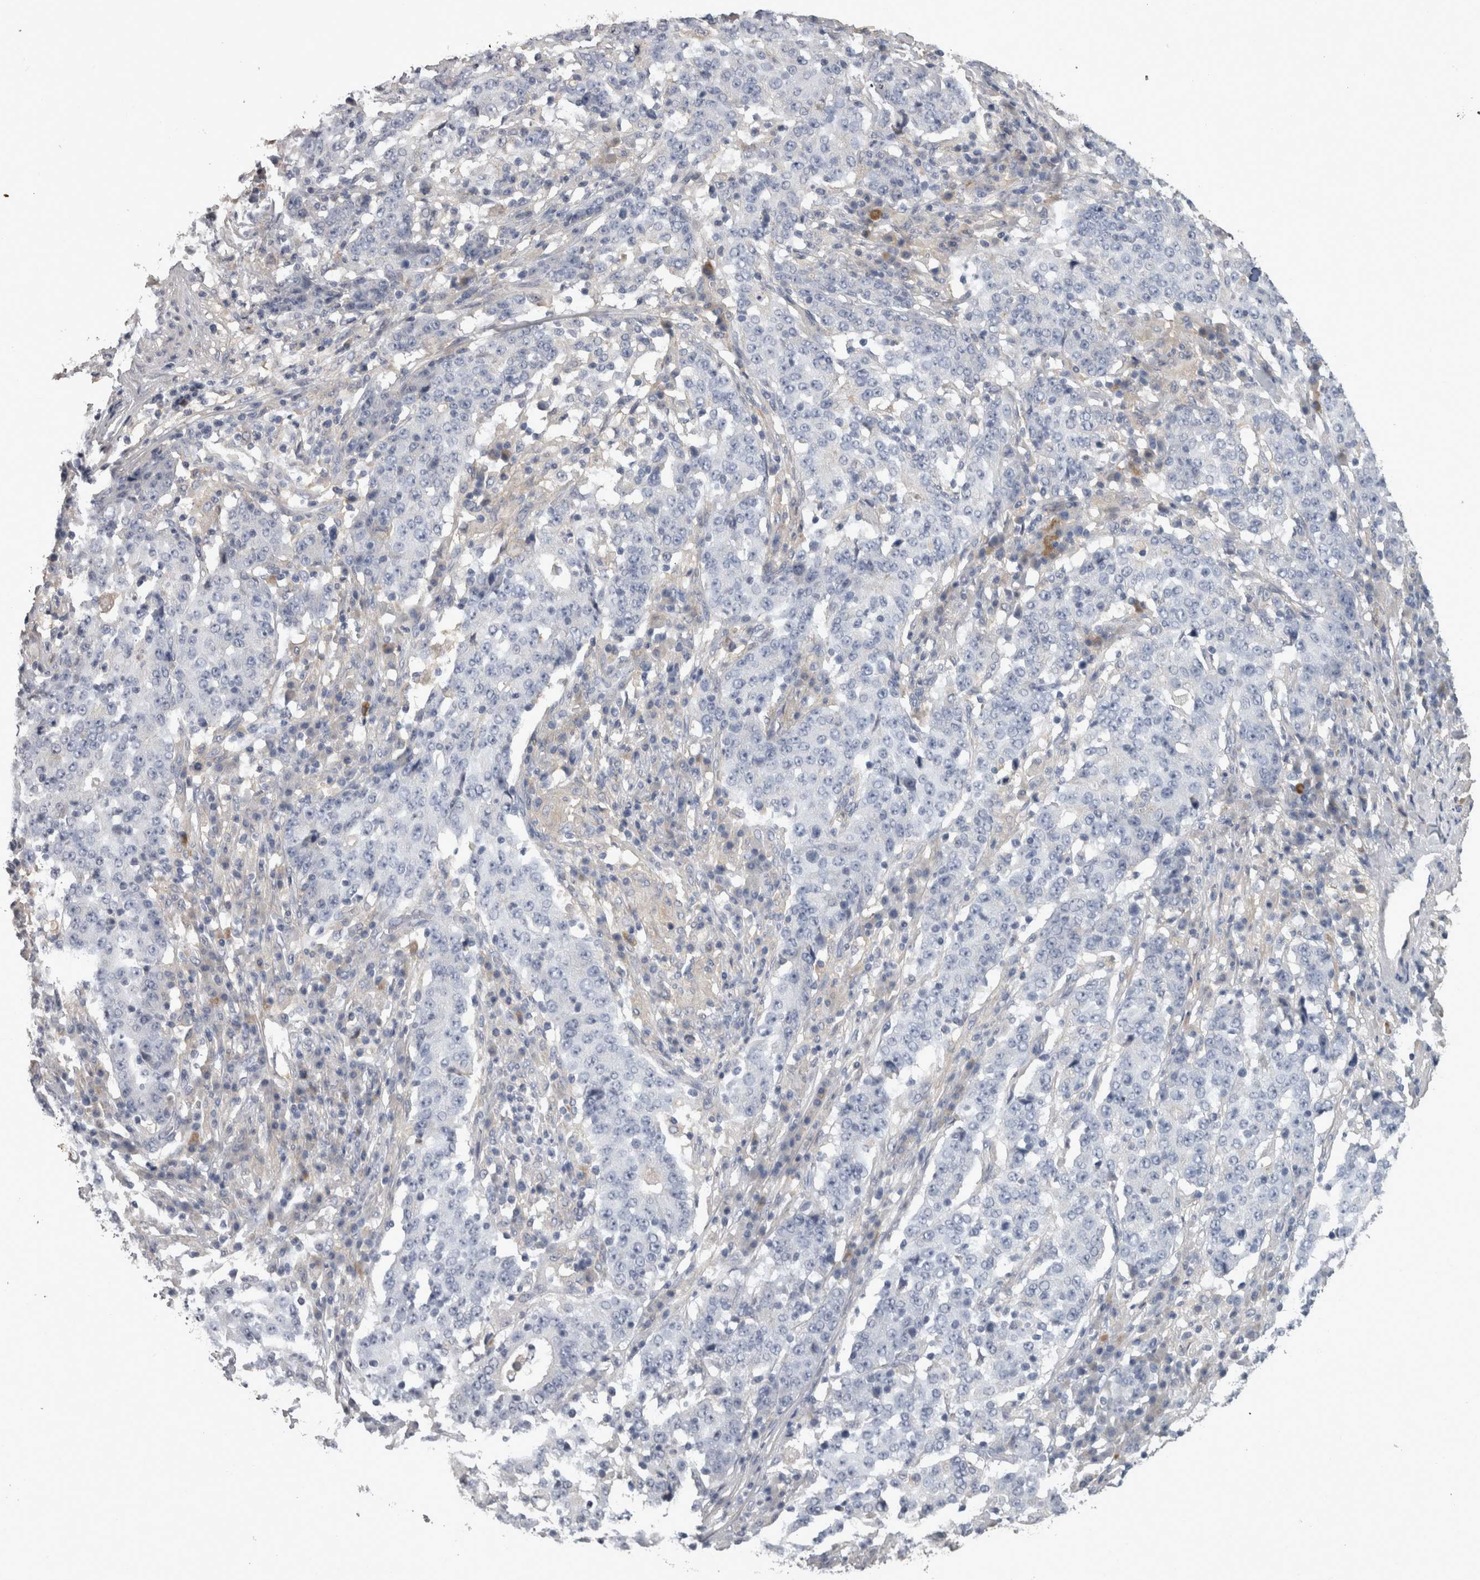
{"staining": {"intensity": "negative", "quantity": "none", "location": "none"}, "tissue": "stomach cancer", "cell_type": "Tumor cells", "image_type": "cancer", "snomed": [{"axis": "morphology", "description": "Adenocarcinoma, NOS"}, {"axis": "topography", "description": "Stomach"}], "caption": "Tumor cells are negative for brown protein staining in adenocarcinoma (stomach). The staining was performed using DAB (3,3'-diaminobenzidine) to visualize the protein expression in brown, while the nuclei were stained in blue with hematoxylin (Magnification: 20x).", "gene": "EFEMP2", "patient": {"sex": "male", "age": 59}}